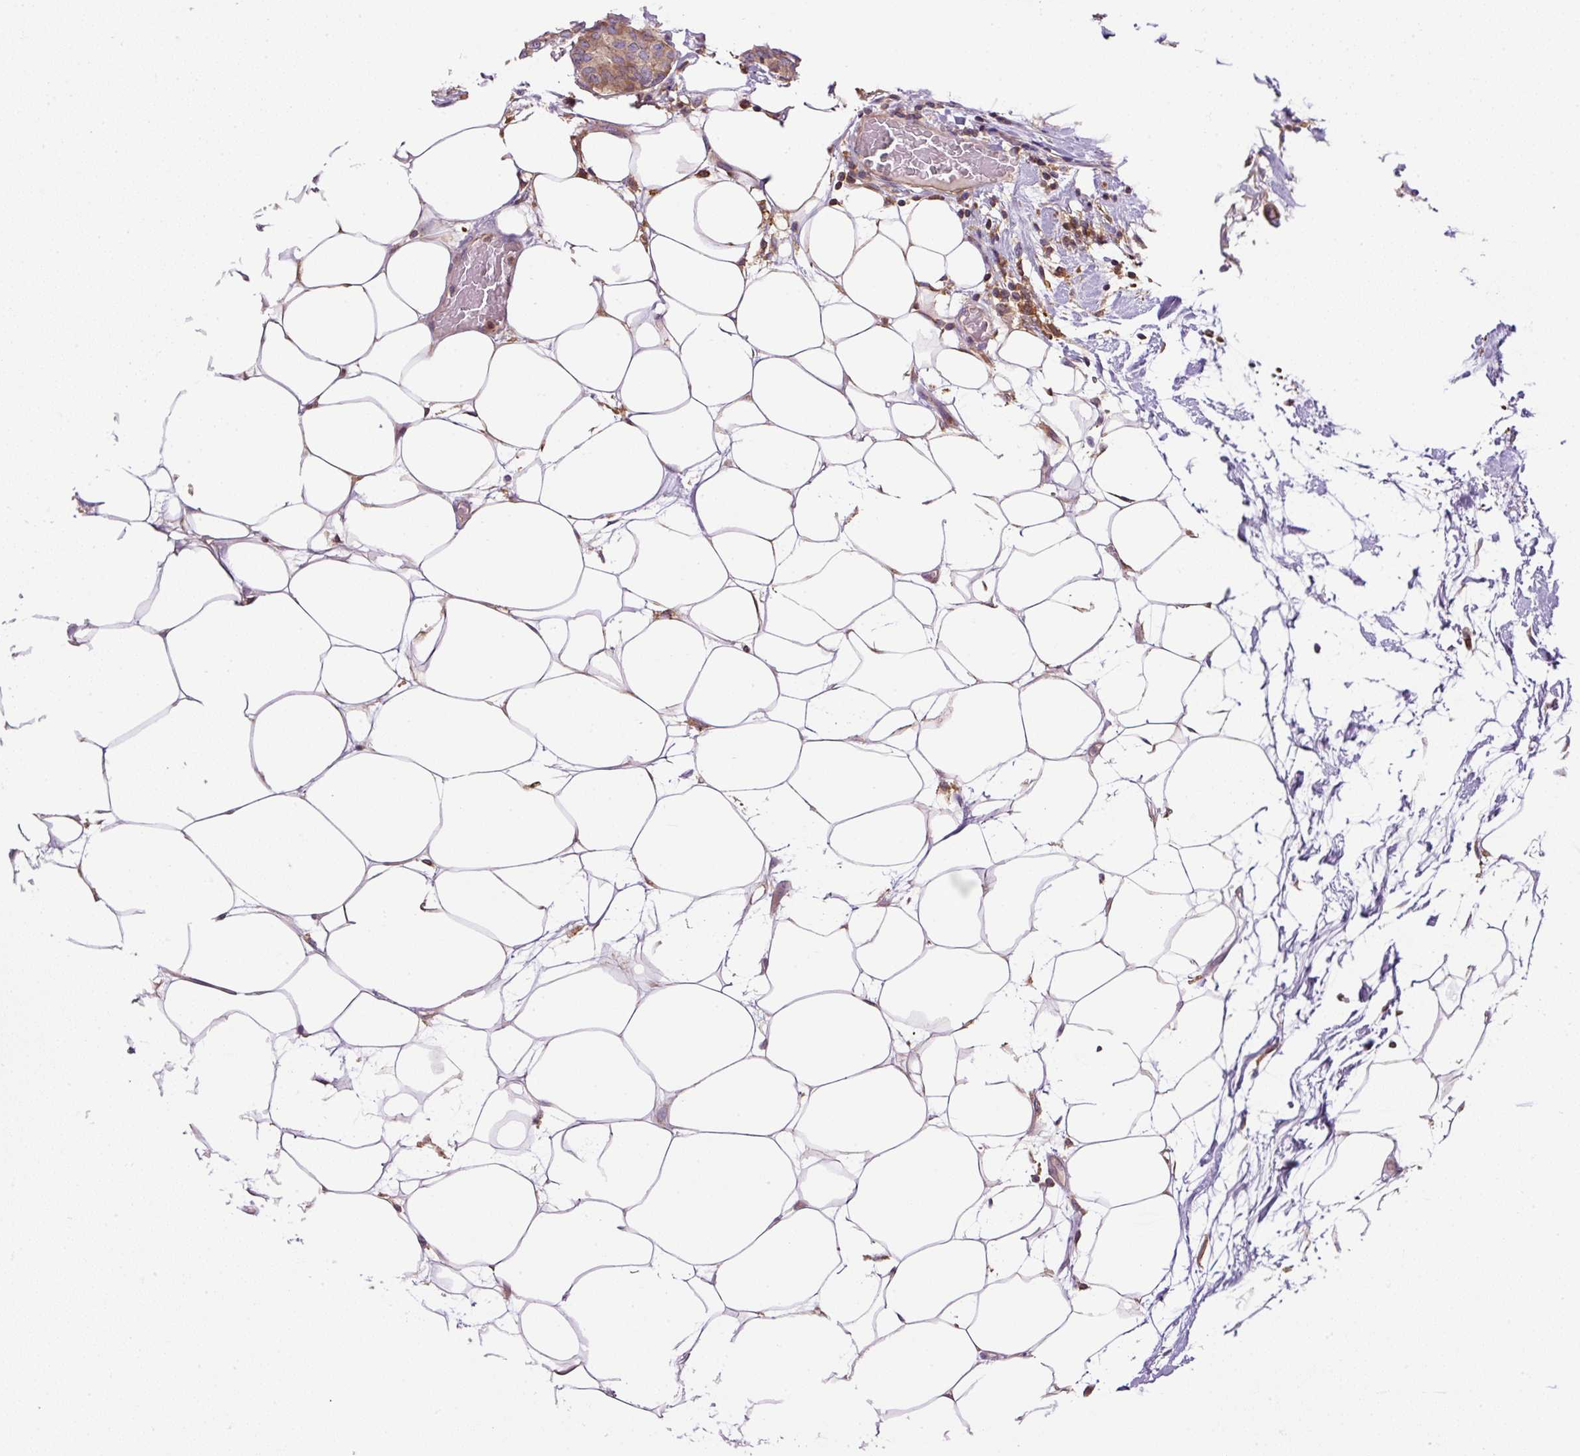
{"staining": {"intensity": "weak", "quantity": ">75%", "location": "cytoplasmic/membranous"}, "tissue": "breast cancer", "cell_type": "Tumor cells", "image_type": "cancer", "snomed": [{"axis": "morphology", "description": "Duct carcinoma"}, {"axis": "topography", "description": "Breast"}], "caption": "There is low levels of weak cytoplasmic/membranous expression in tumor cells of breast cancer, as demonstrated by immunohistochemical staining (brown color).", "gene": "CCDC28A", "patient": {"sex": "female", "age": 75}}